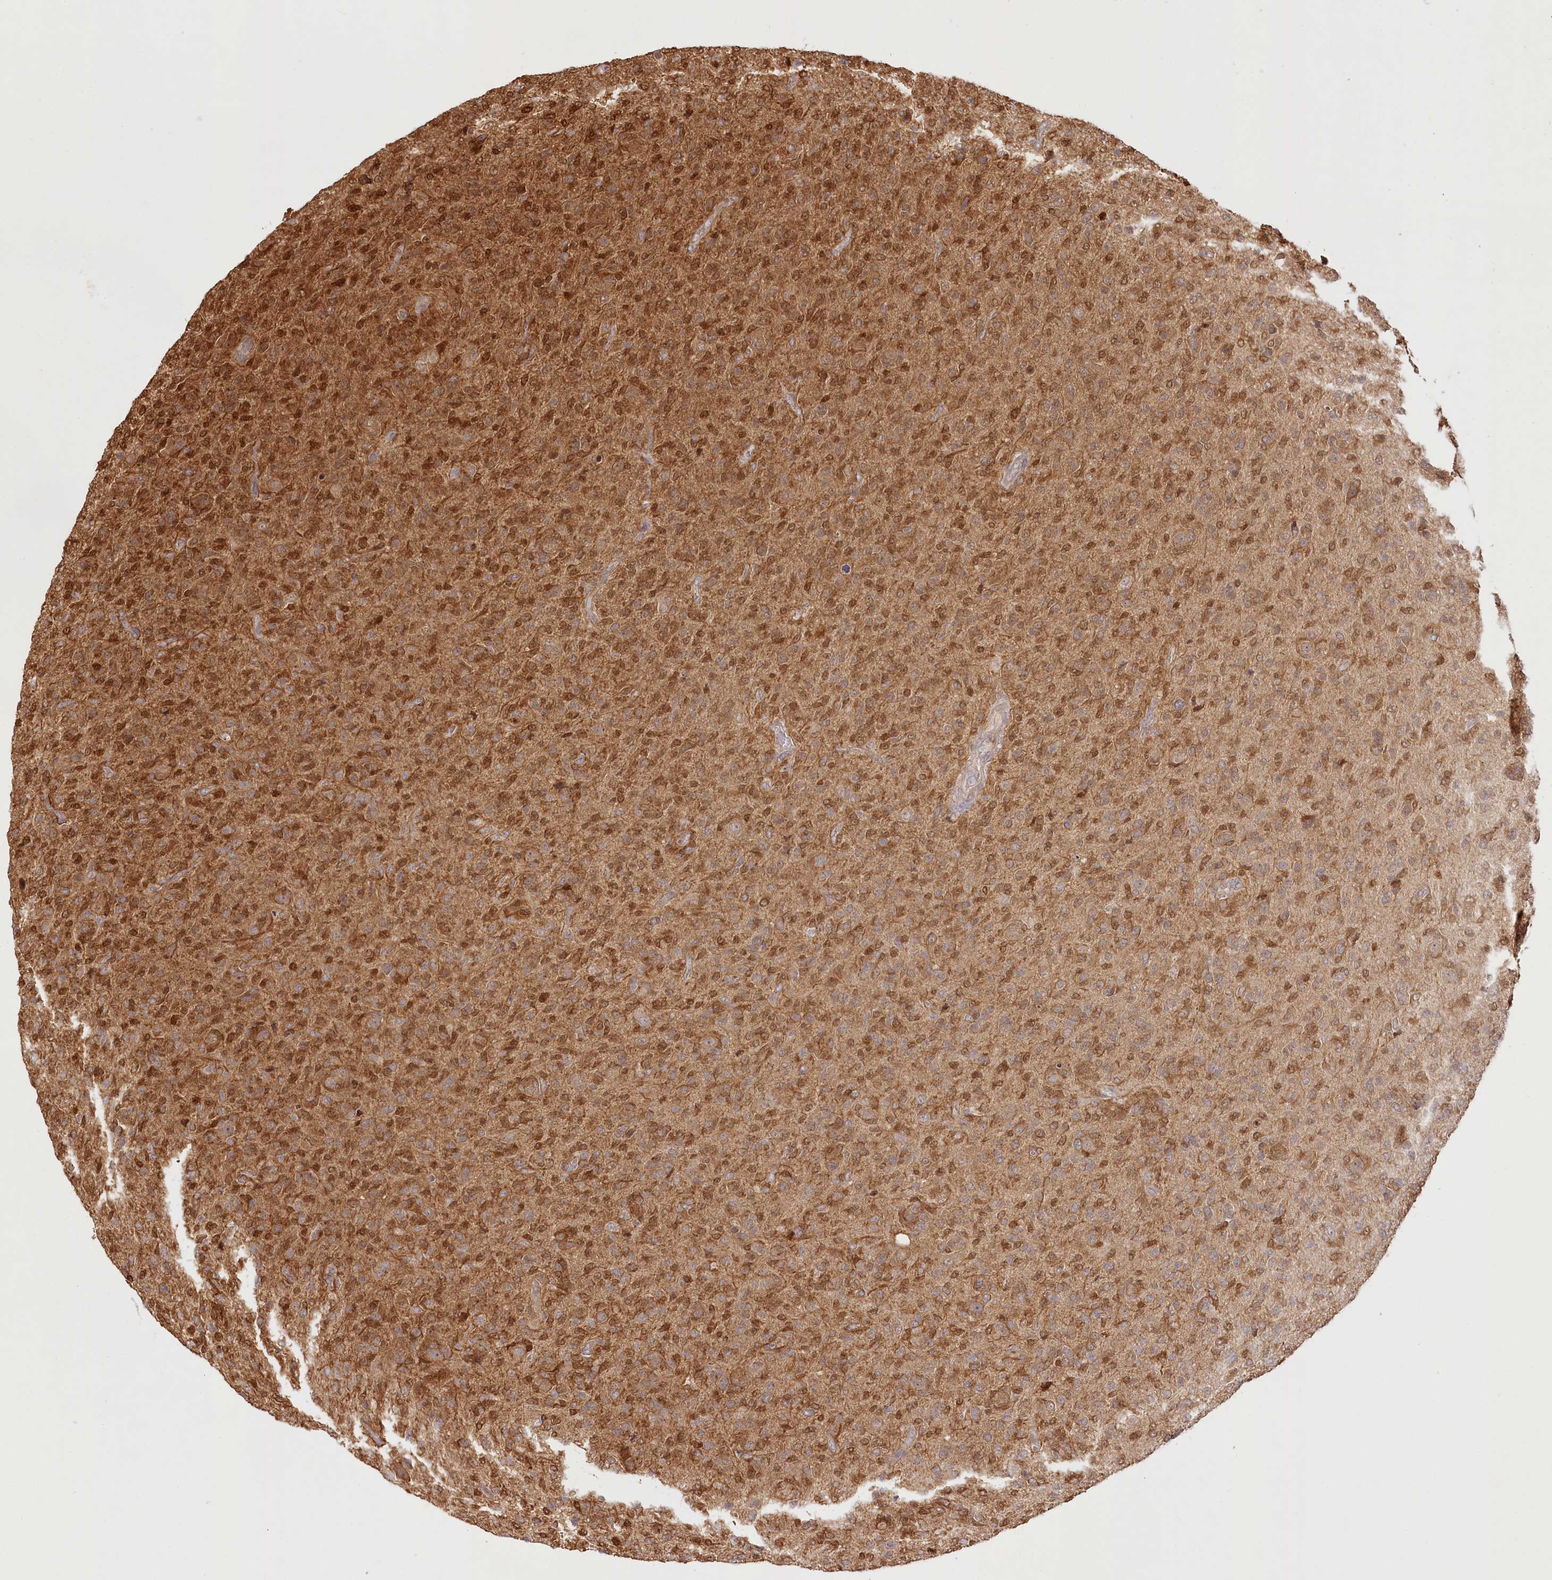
{"staining": {"intensity": "moderate", "quantity": ">75%", "location": "cytoplasmic/membranous,nuclear"}, "tissue": "glioma", "cell_type": "Tumor cells", "image_type": "cancer", "snomed": [{"axis": "morphology", "description": "Glioma, malignant, High grade"}, {"axis": "topography", "description": "Brain"}], "caption": "Brown immunohistochemical staining in glioma shows moderate cytoplasmic/membranous and nuclear expression in approximately >75% of tumor cells. (IHC, brightfield microscopy, high magnification).", "gene": "INPP4B", "patient": {"sex": "female", "age": 57}}